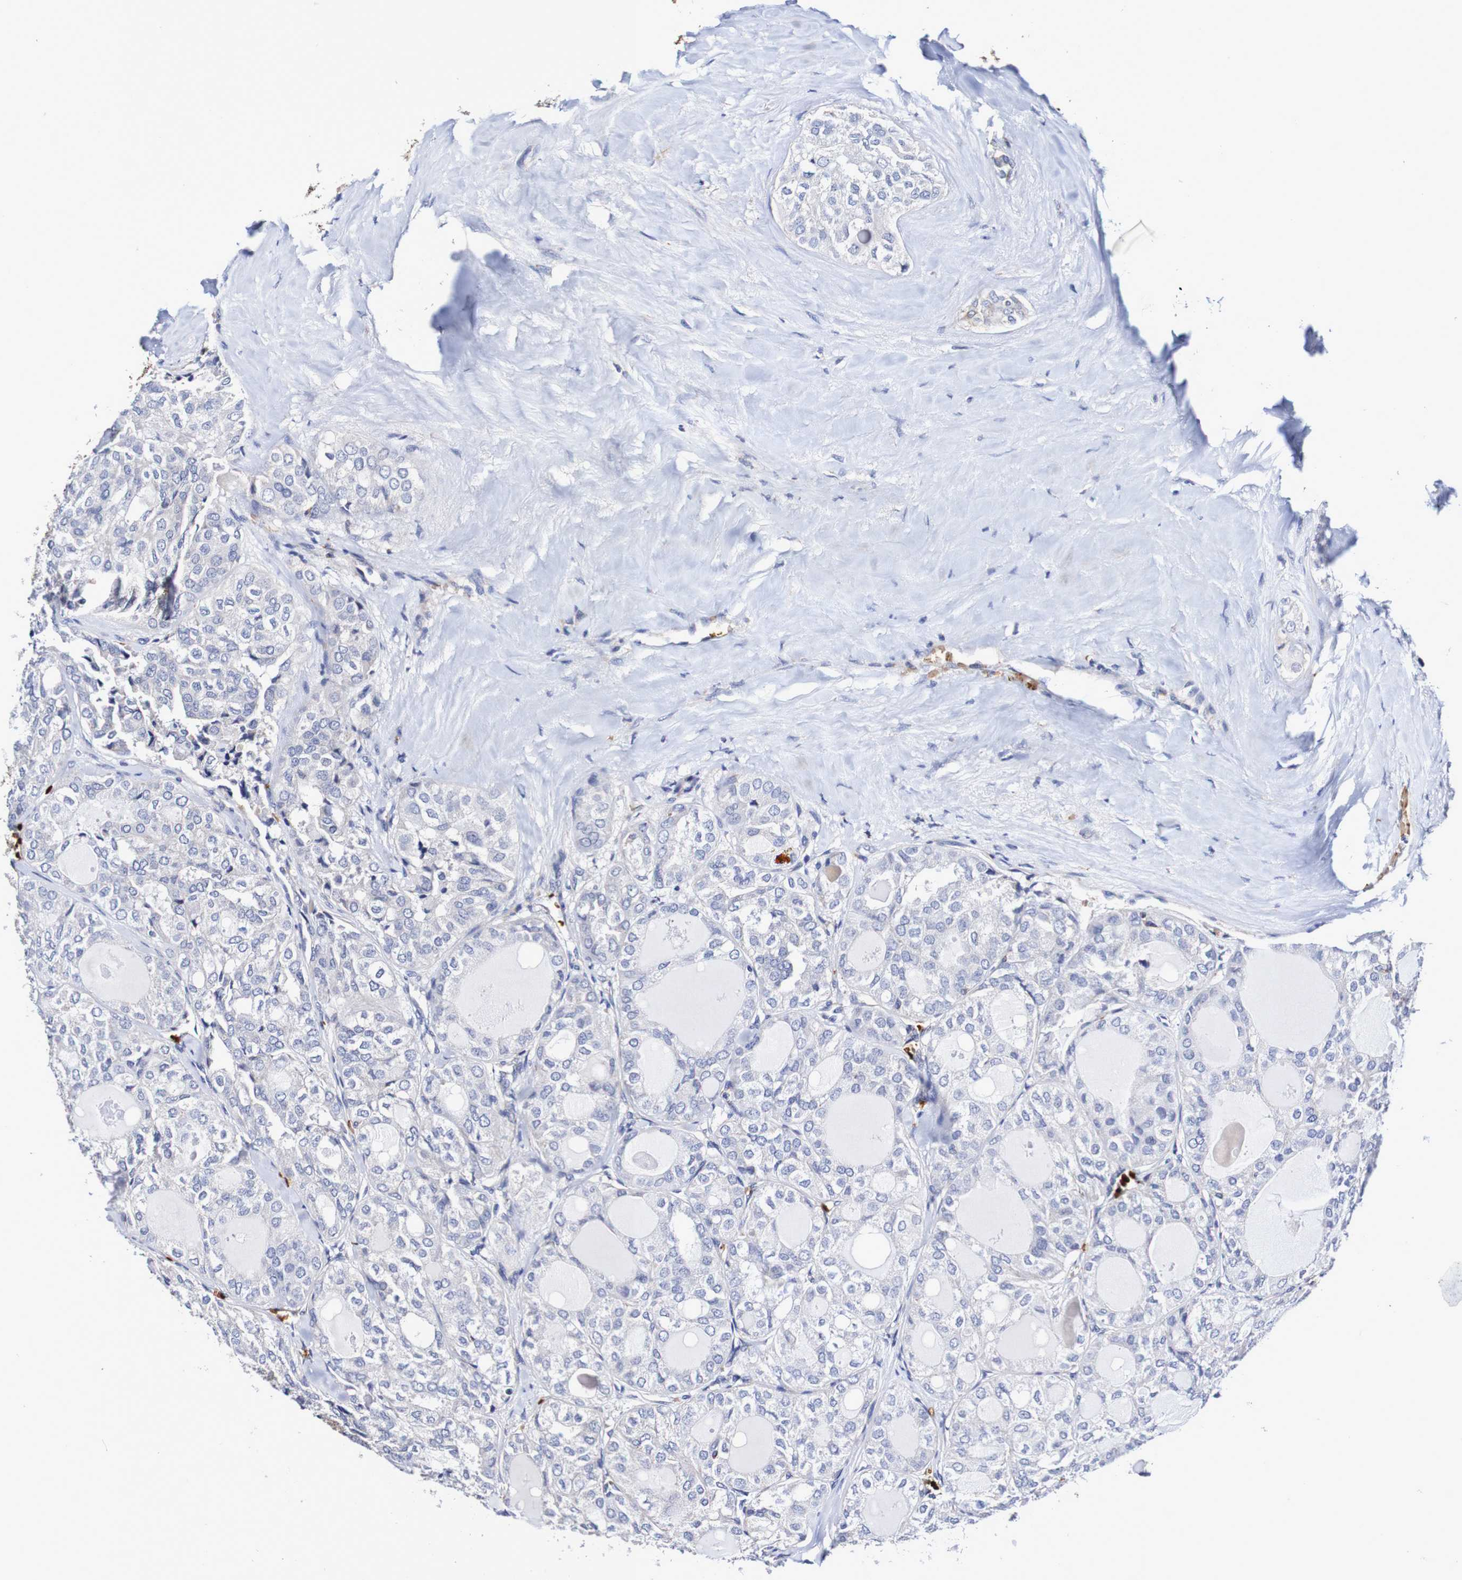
{"staining": {"intensity": "negative", "quantity": "none", "location": "none"}, "tissue": "thyroid cancer", "cell_type": "Tumor cells", "image_type": "cancer", "snomed": [{"axis": "morphology", "description": "Follicular adenoma carcinoma, NOS"}, {"axis": "topography", "description": "Thyroid gland"}], "caption": "A high-resolution histopathology image shows immunohistochemistry (IHC) staining of thyroid cancer, which demonstrates no significant staining in tumor cells.", "gene": "WNT4", "patient": {"sex": "male", "age": 75}}